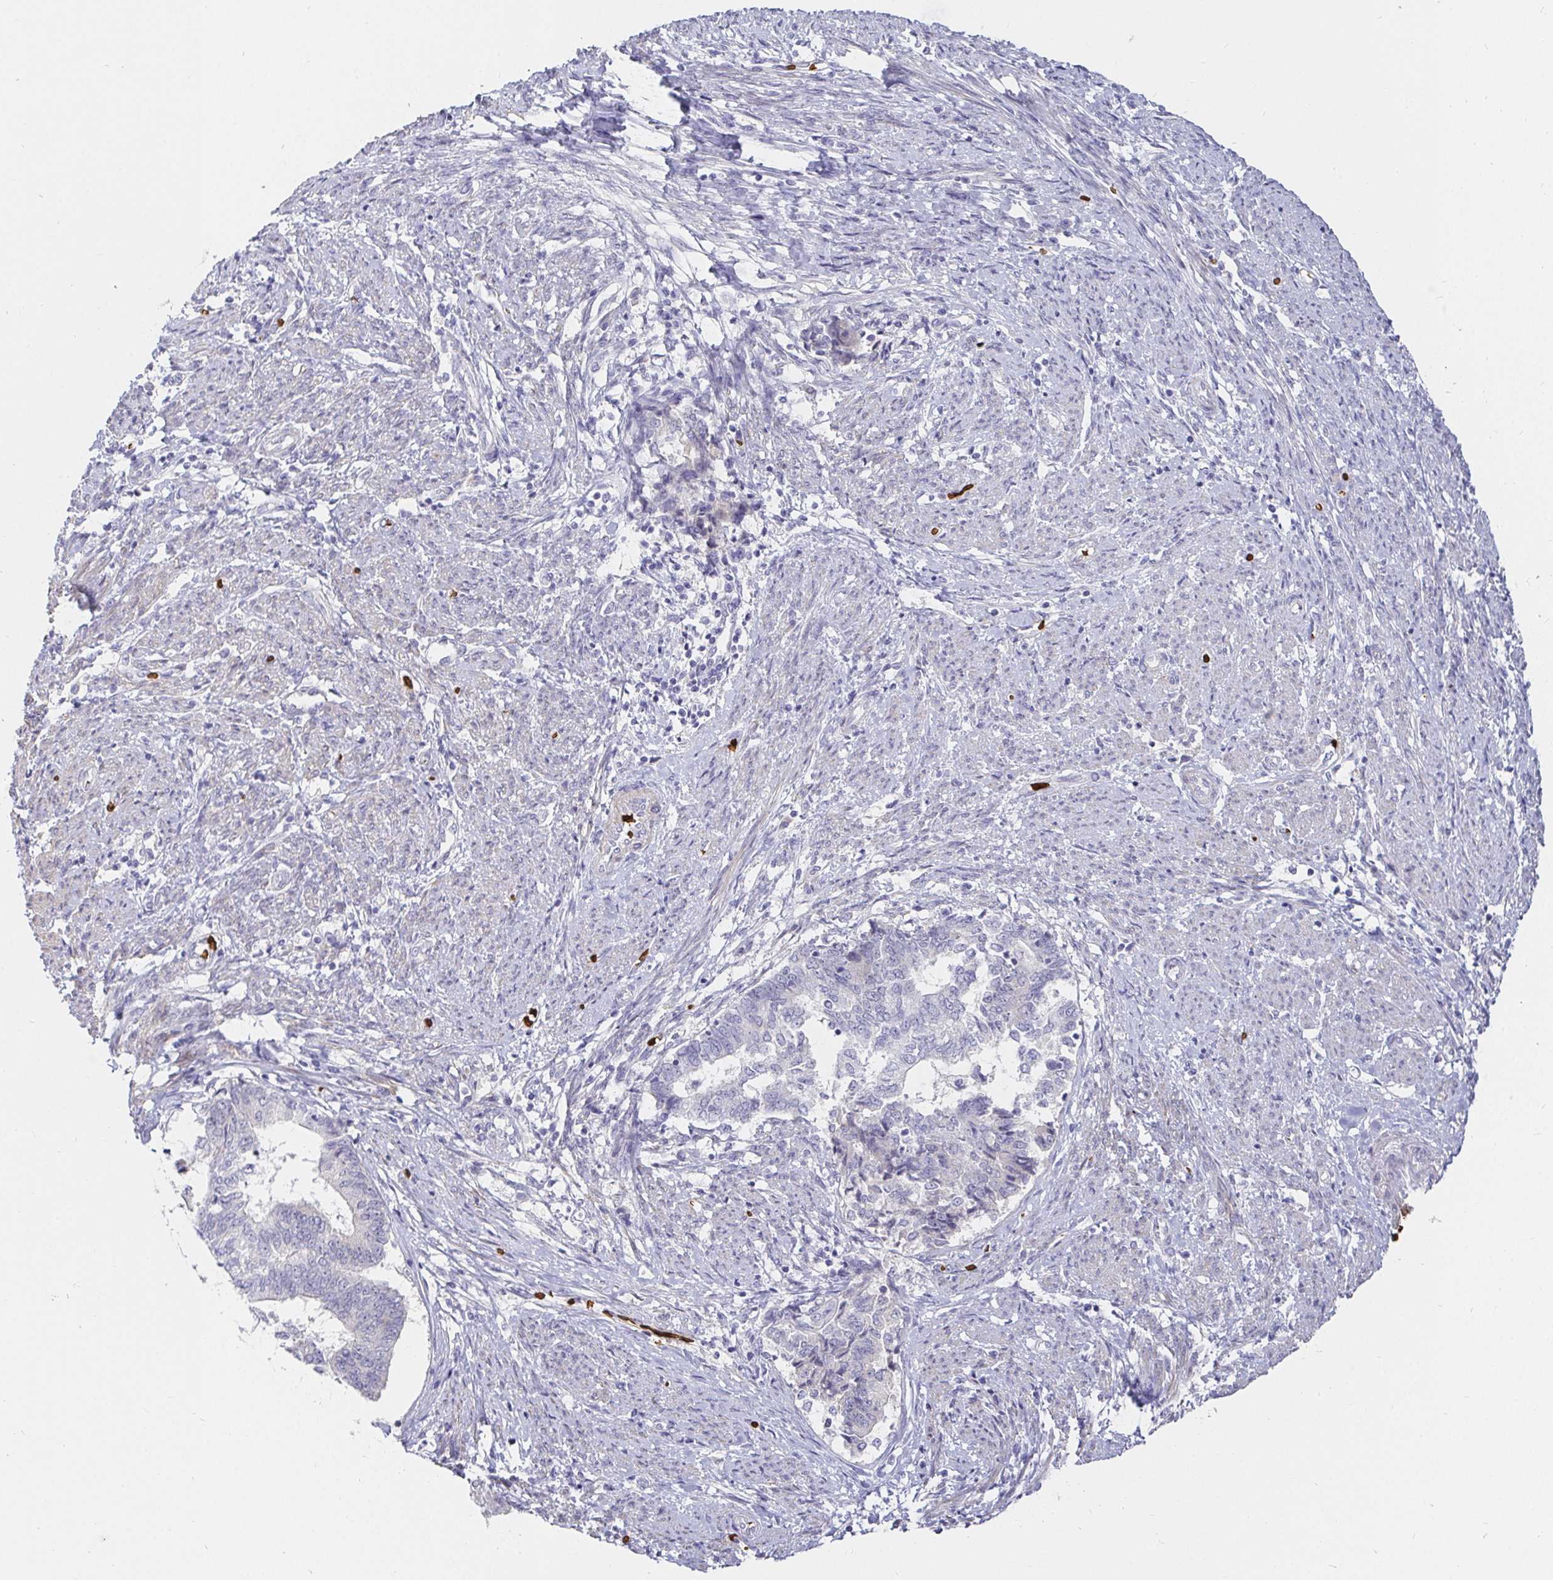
{"staining": {"intensity": "negative", "quantity": "none", "location": "none"}, "tissue": "endometrial cancer", "cell_type": "Tumor cells", "image_type": "cancer", "snomed": [{"axis": "morphology", "description": "Adenocarcinoma, NOS"}, {"axis": "topography", "description": "Endometrium"}], "caption": "This photomicrograph is of endometrial cancer stained with immunohistochemistry to label a protein in brown with the nuclei are counter-stained blue. There is no staining in tumor cells.", "gene": "FGF21", "patient": {"sex": "female", "age": 65}}